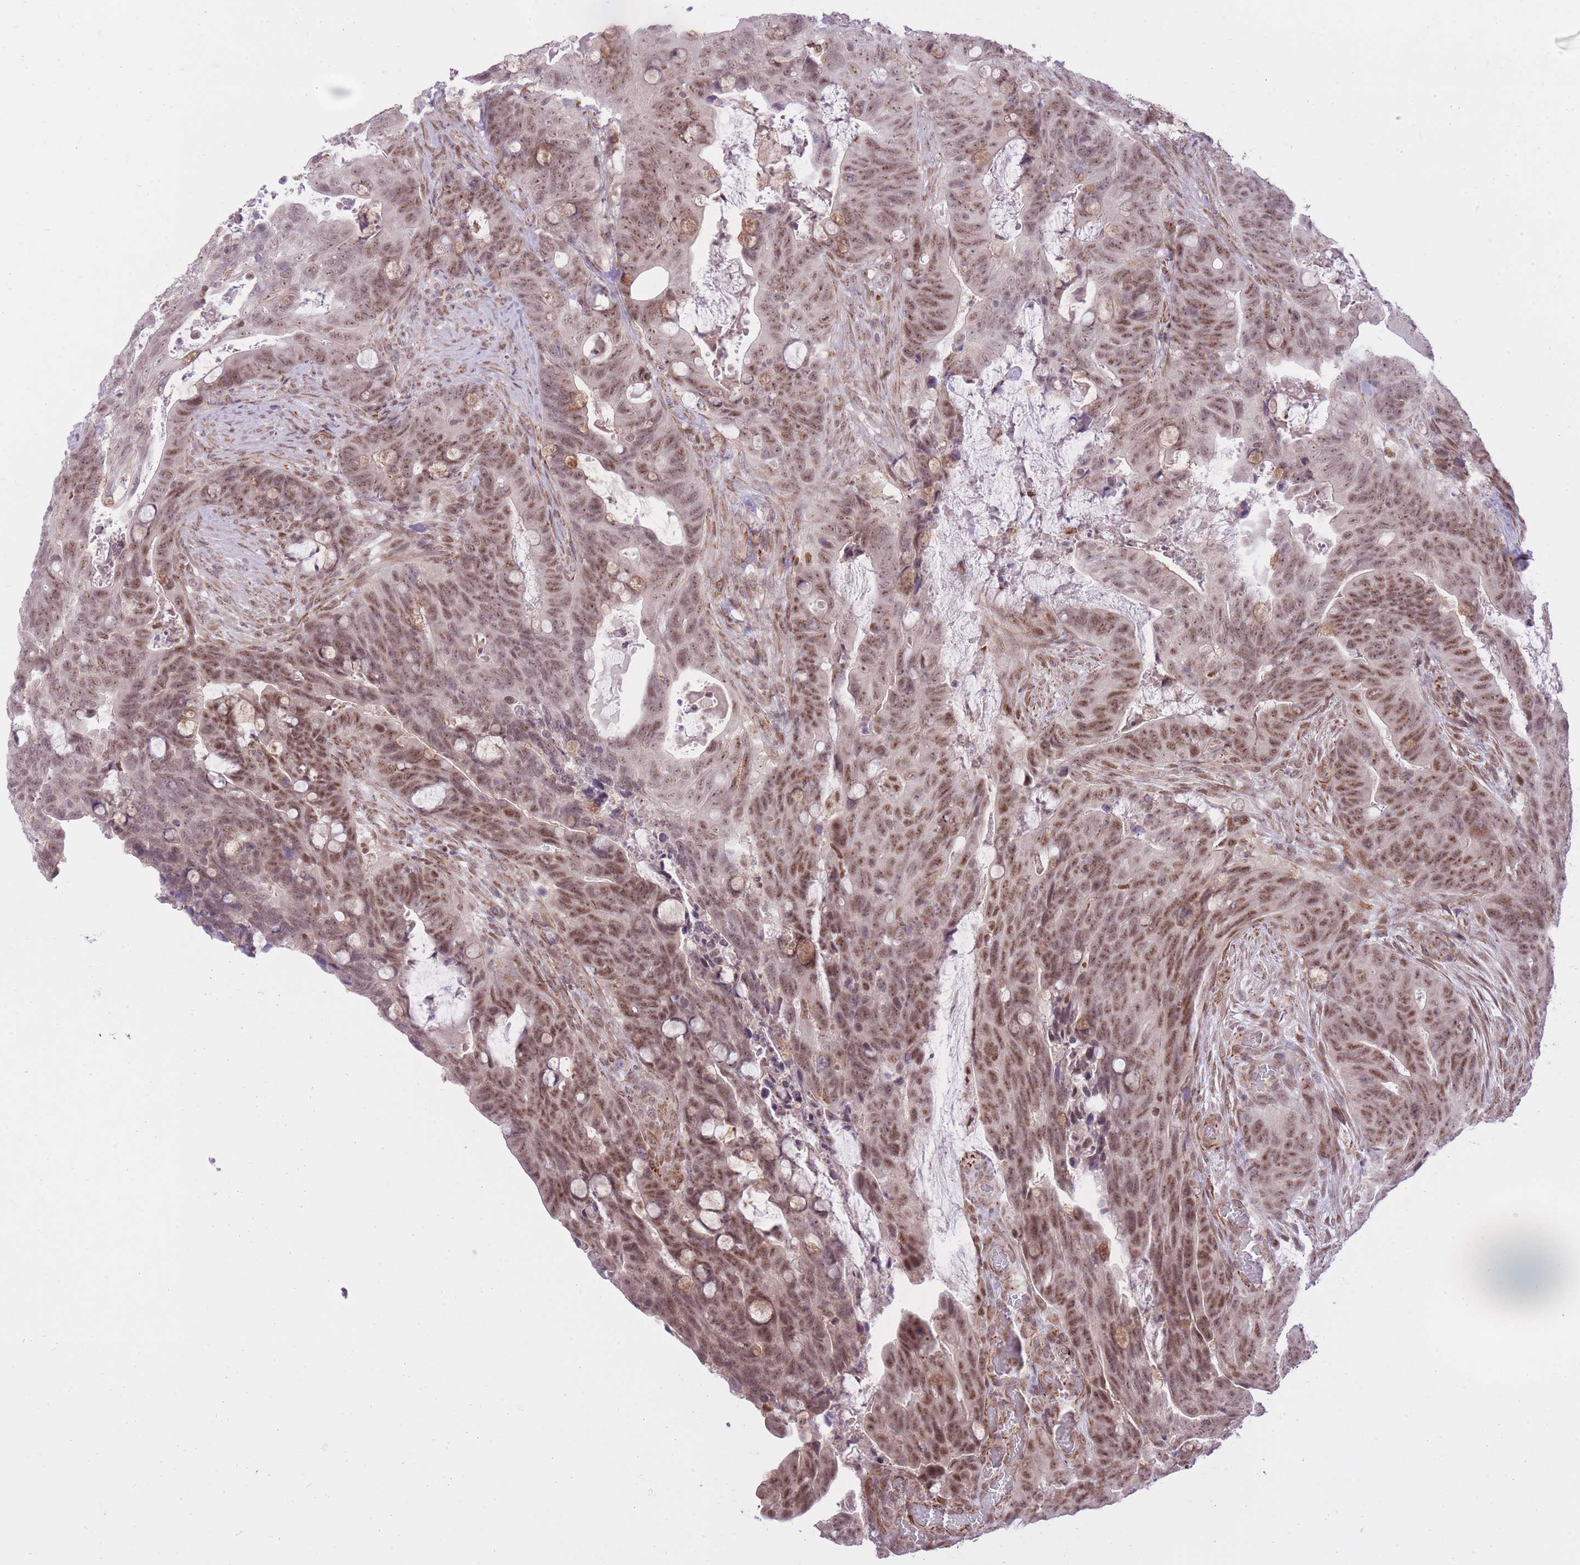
{"staining": {"intensity": "moderate", "quantity": ">75%", "location": "nuclear"}, "tissue": "colorectal cancer", "cell_type": "Tumor cells", "image_type": "cancer", "snomed": [{"axis": "morphology", "description": "Adenocarcinoma, NOS"}, {"axis": "topography", "description": "Colon"}], "caption": "Moderate nuclear positivity is present in approximately >75% of tumor cells in adenocarcinoma (colorectal). (brown staining indicates protein expression, while blue staining denotes nuclei).", "gene": "ELL", "patient": {"sex": "female", "age": 82}}